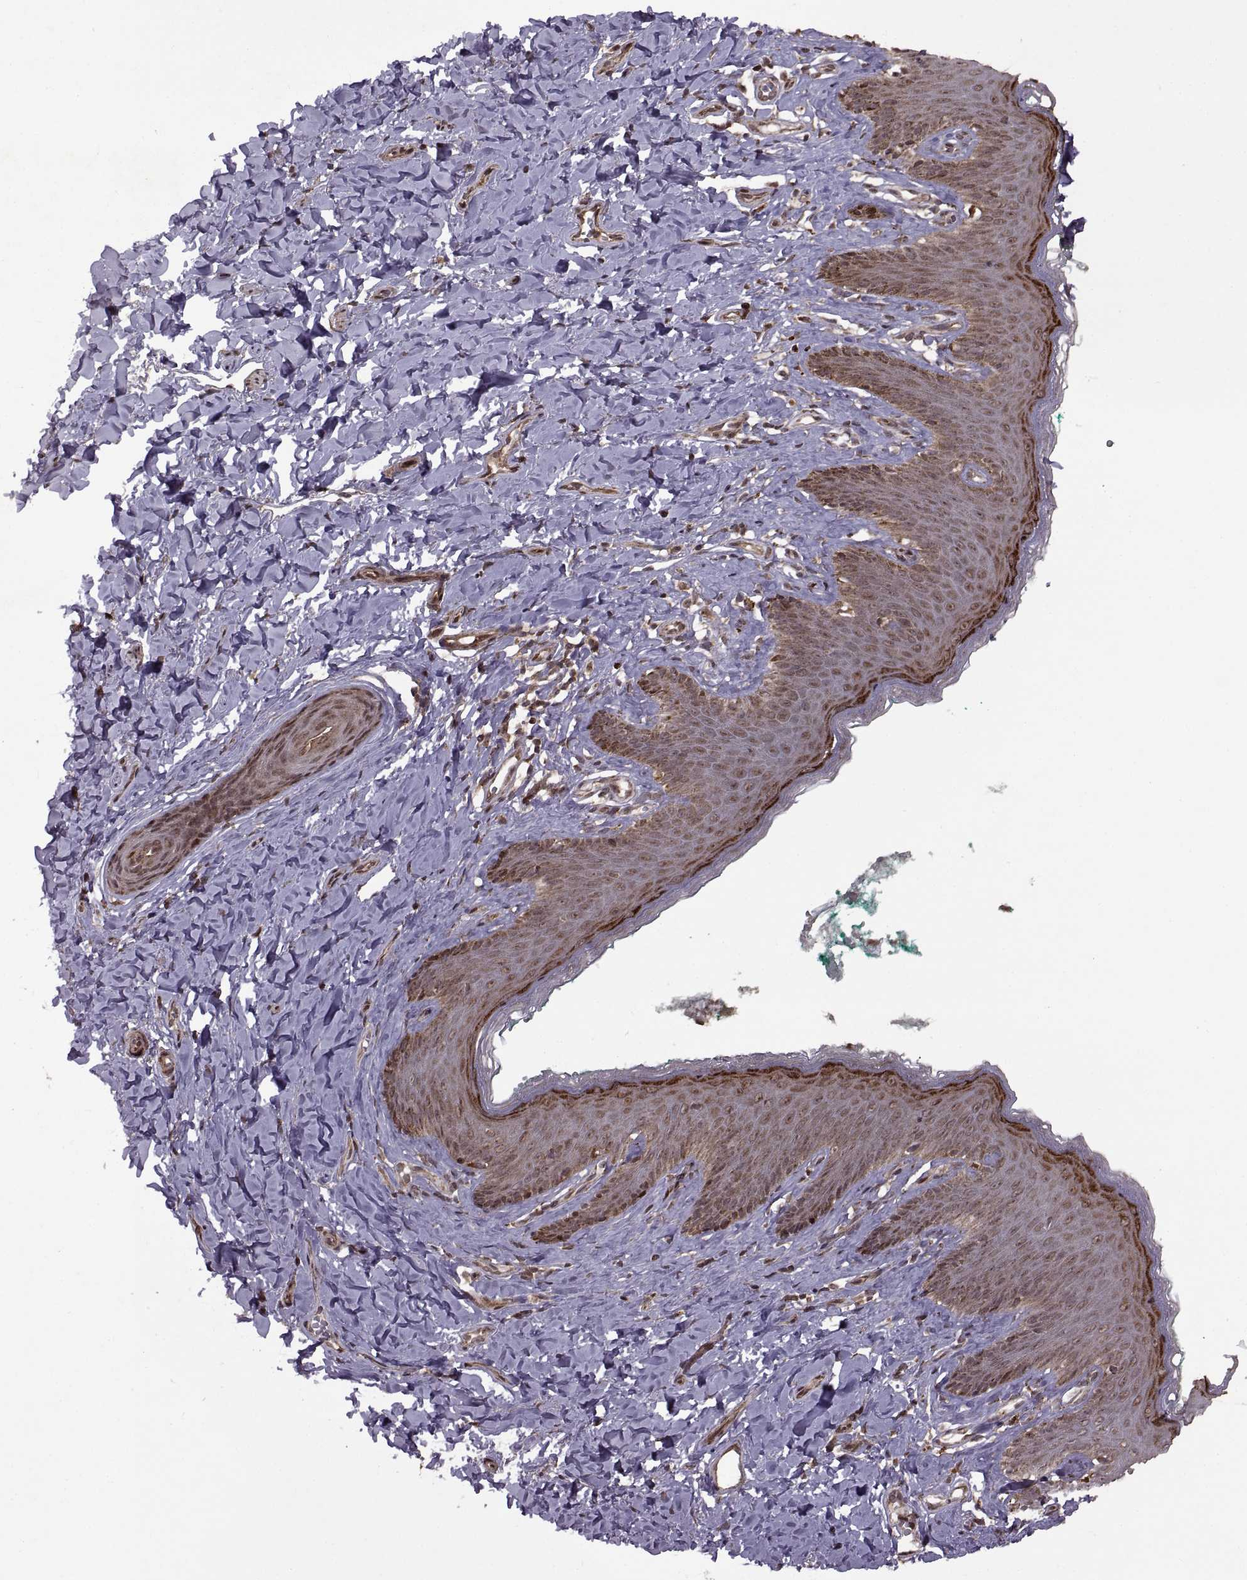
{"staining": {"intensity": "moderate", "quantity": ">75%", "location": "cytoplasmic/membranous,nuclear"}, "tissue": "skin", "cell_type": "Epidermal cells", "image_type": "normal", "snomed": [{"axis": "morphology", "description": "Normal tissue, NOS"}, {"axis": "topography", "description": "Vulva"}], "caption": "Epidermal cells demonstrate medium levels of moderate cytoplasmic/membranous,nuclear positivity in approximately >75% of cells in normal skin.", "gene": "PTOV1", "patient": {"sex": "female", "age": 66}}